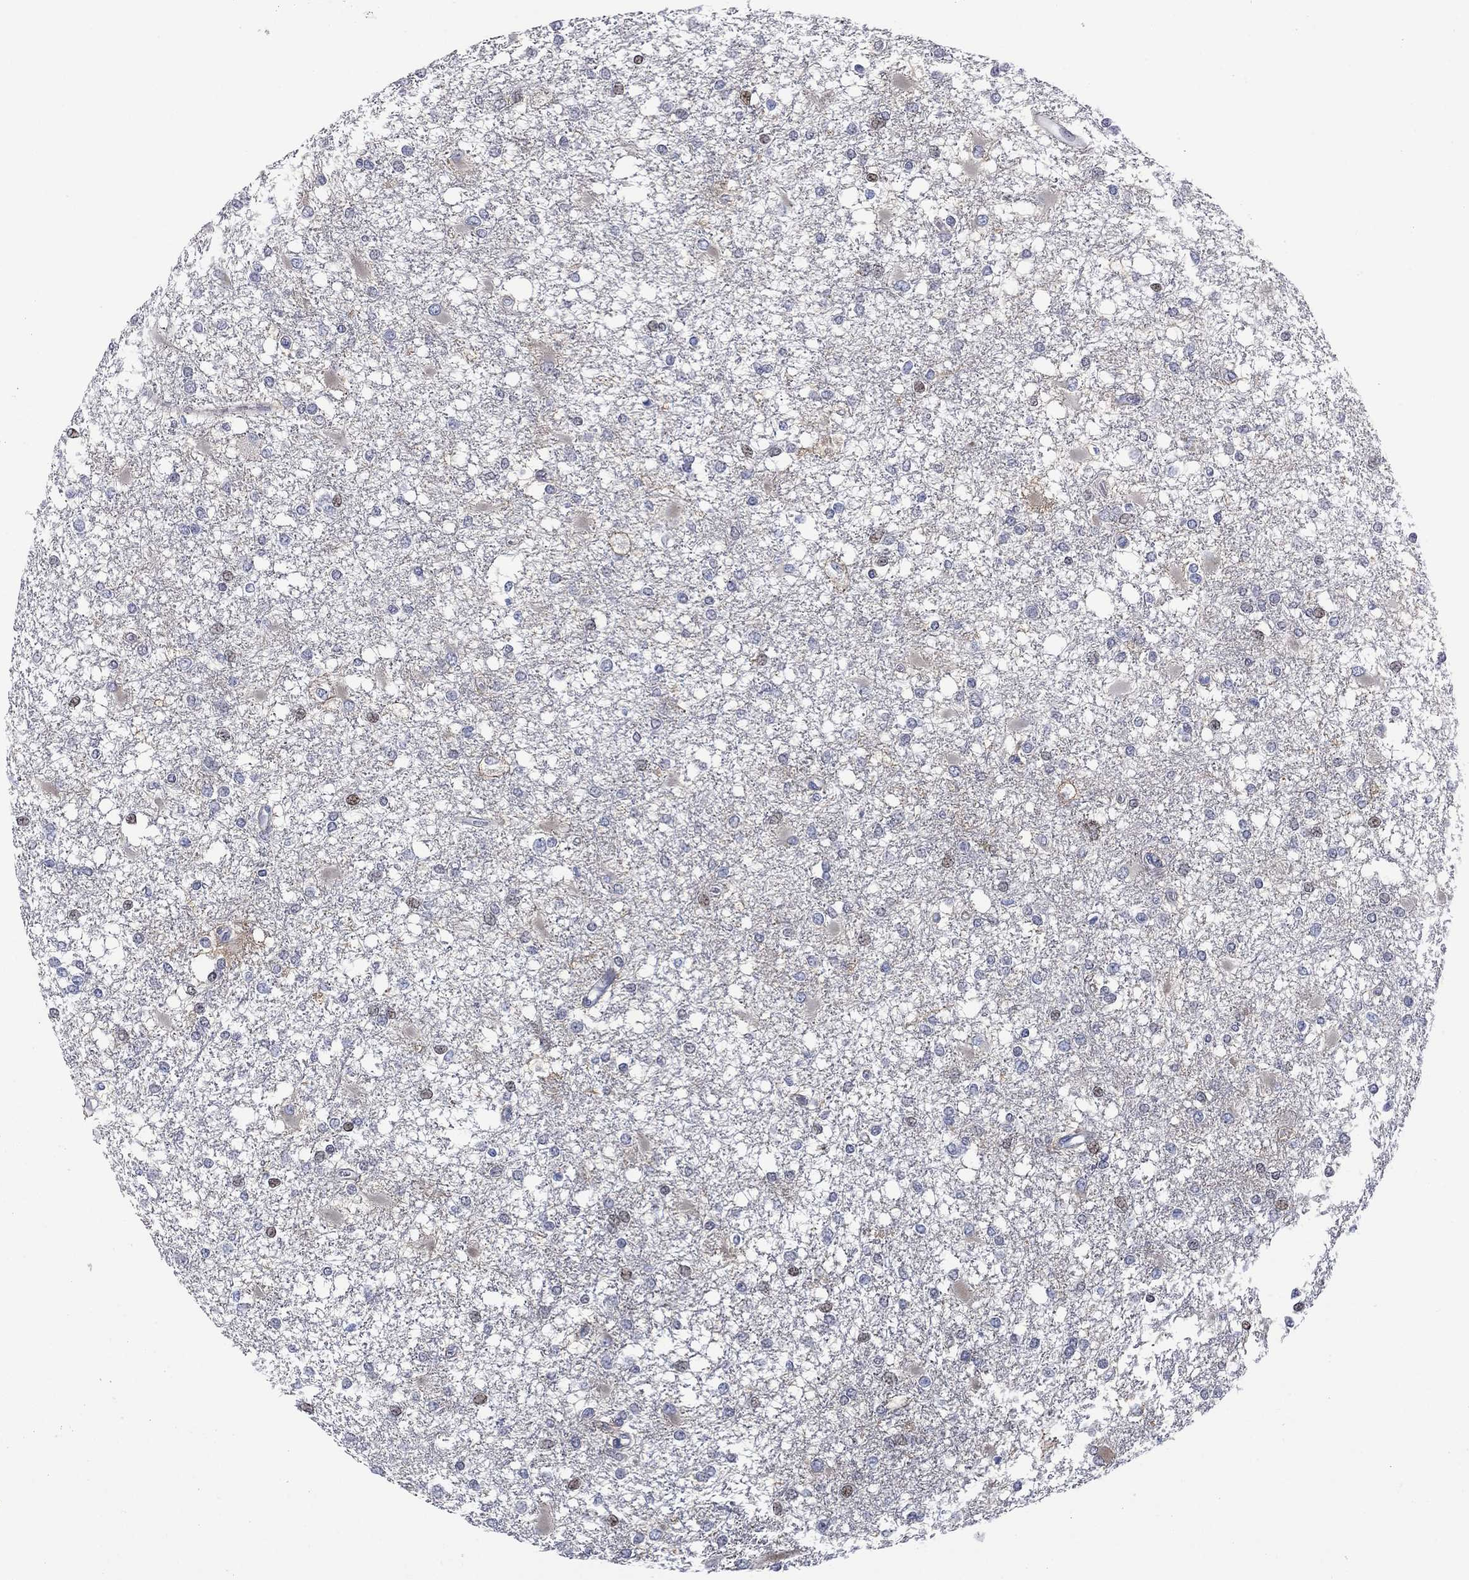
{"staining": {"intensity": "negative", "quantity": "none", "location": "none"}, "tissue": "glioma", "cell_type": "Tumor cells", "image_type": "cancer", "snomed": [{"axis": "morphology", "description": "Glioma, malignant, High grade"}, {"axis": "topography", "description": "Cerebral cortex"}], "caption": "An immunohistochemistry (IHC) image of glioma is shown. There is no staining in tumor cells of glioma.", "gene": "SLC4A4", "patient": {"sex": "male", "age": 79}}